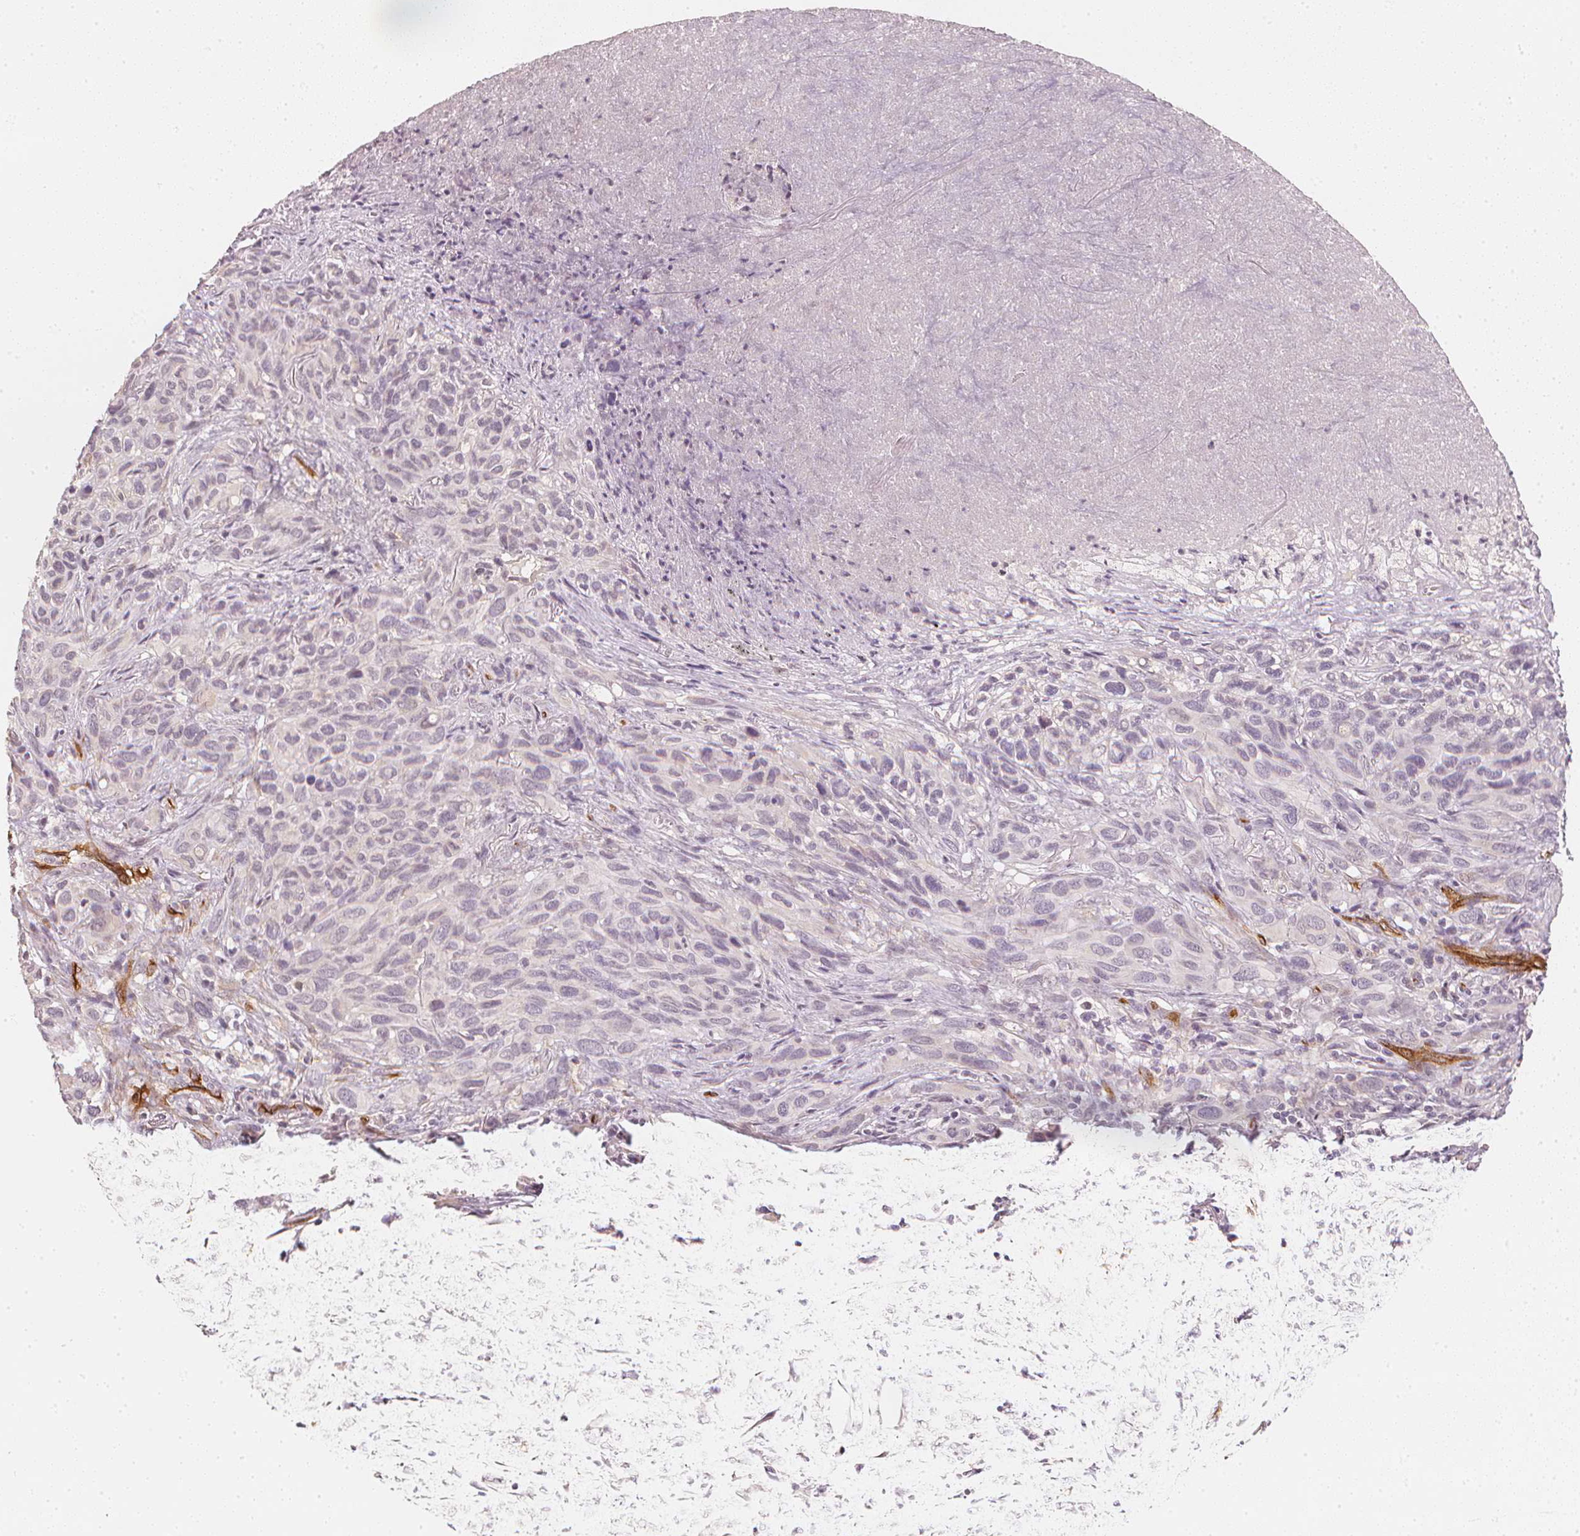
{"staining": {"intensity": "negative", "quantity": "none", "location": "none"}, "tissue": "melanoma", "cell_type": "Tumor cells", "image_type": "cancer", "snomed": [{"axis": "morphology", "description": "Malignant melanoma, Metastatic site"}, {"axis": "topography", "description": "Lung"}], "caption": "An immunohistochemistry histopathology image of melanoma is shown. There is no staining in tumor cells of melanoma.", "gene": "CIB1", "patient": {"sex": "male", "age": 48}}